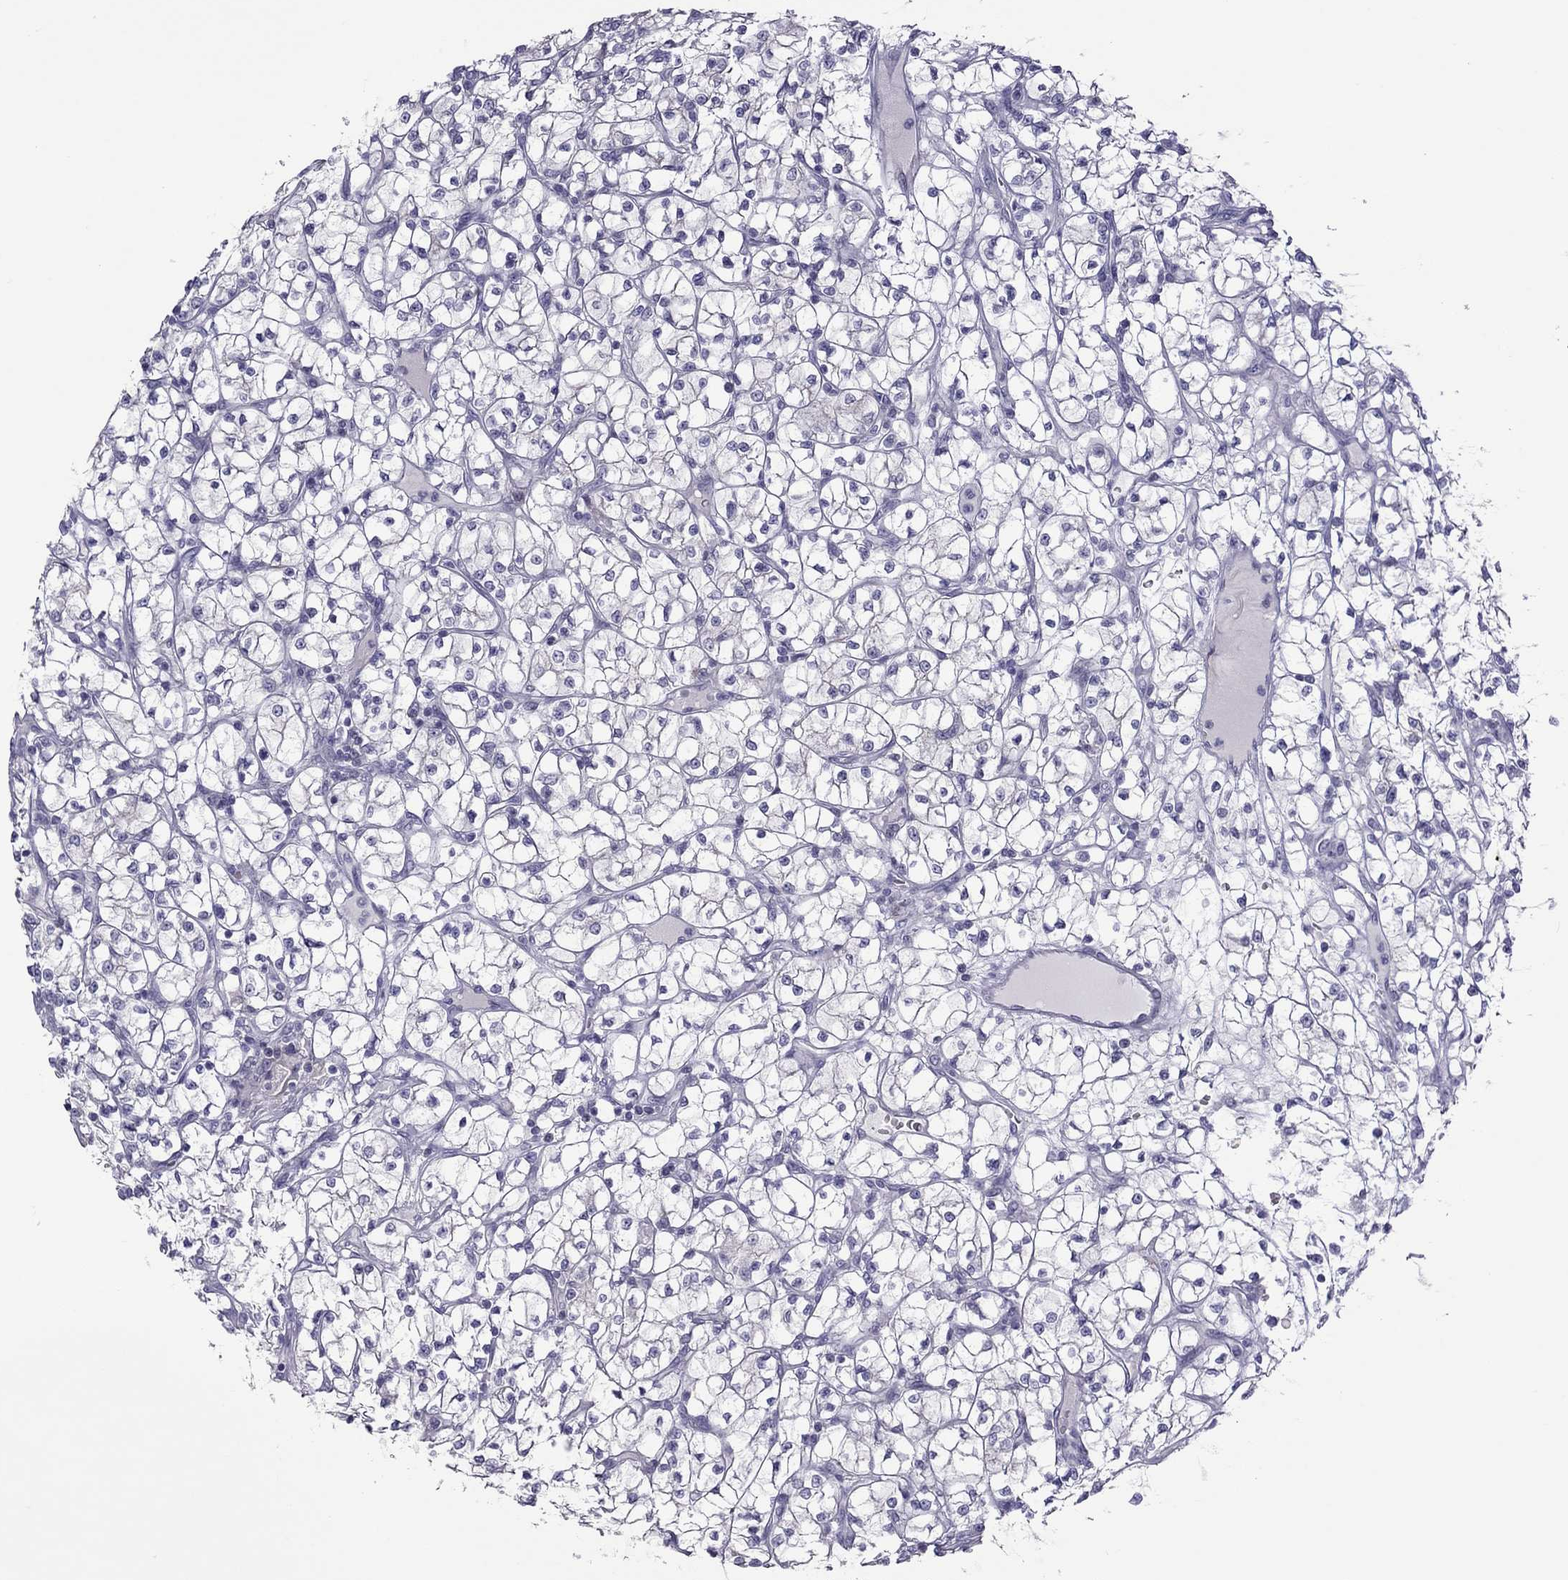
{"staining": {"intensity": "negative", "quantity": "none", "location": "none"}, "tissue": "renal cancer", "cell_type": "Tumor cells", "image_type": "cancer", "snomed": [{"axis": "morphology", "description": "Adenocarcinoma, NOS"}, {"axis": "topography", "description": "Kidney"}], "caption": "Renal cancer was stained to show a protein in brown. There is no significant positivity in tumor cells. (DAB (3,3'-diaminobenzidine) immunohistochemistry (IHC) visualized using brightfield microscopy, high magnification).", "gene": "TEX14", "patient": {"sex": "female", "age": 64}}